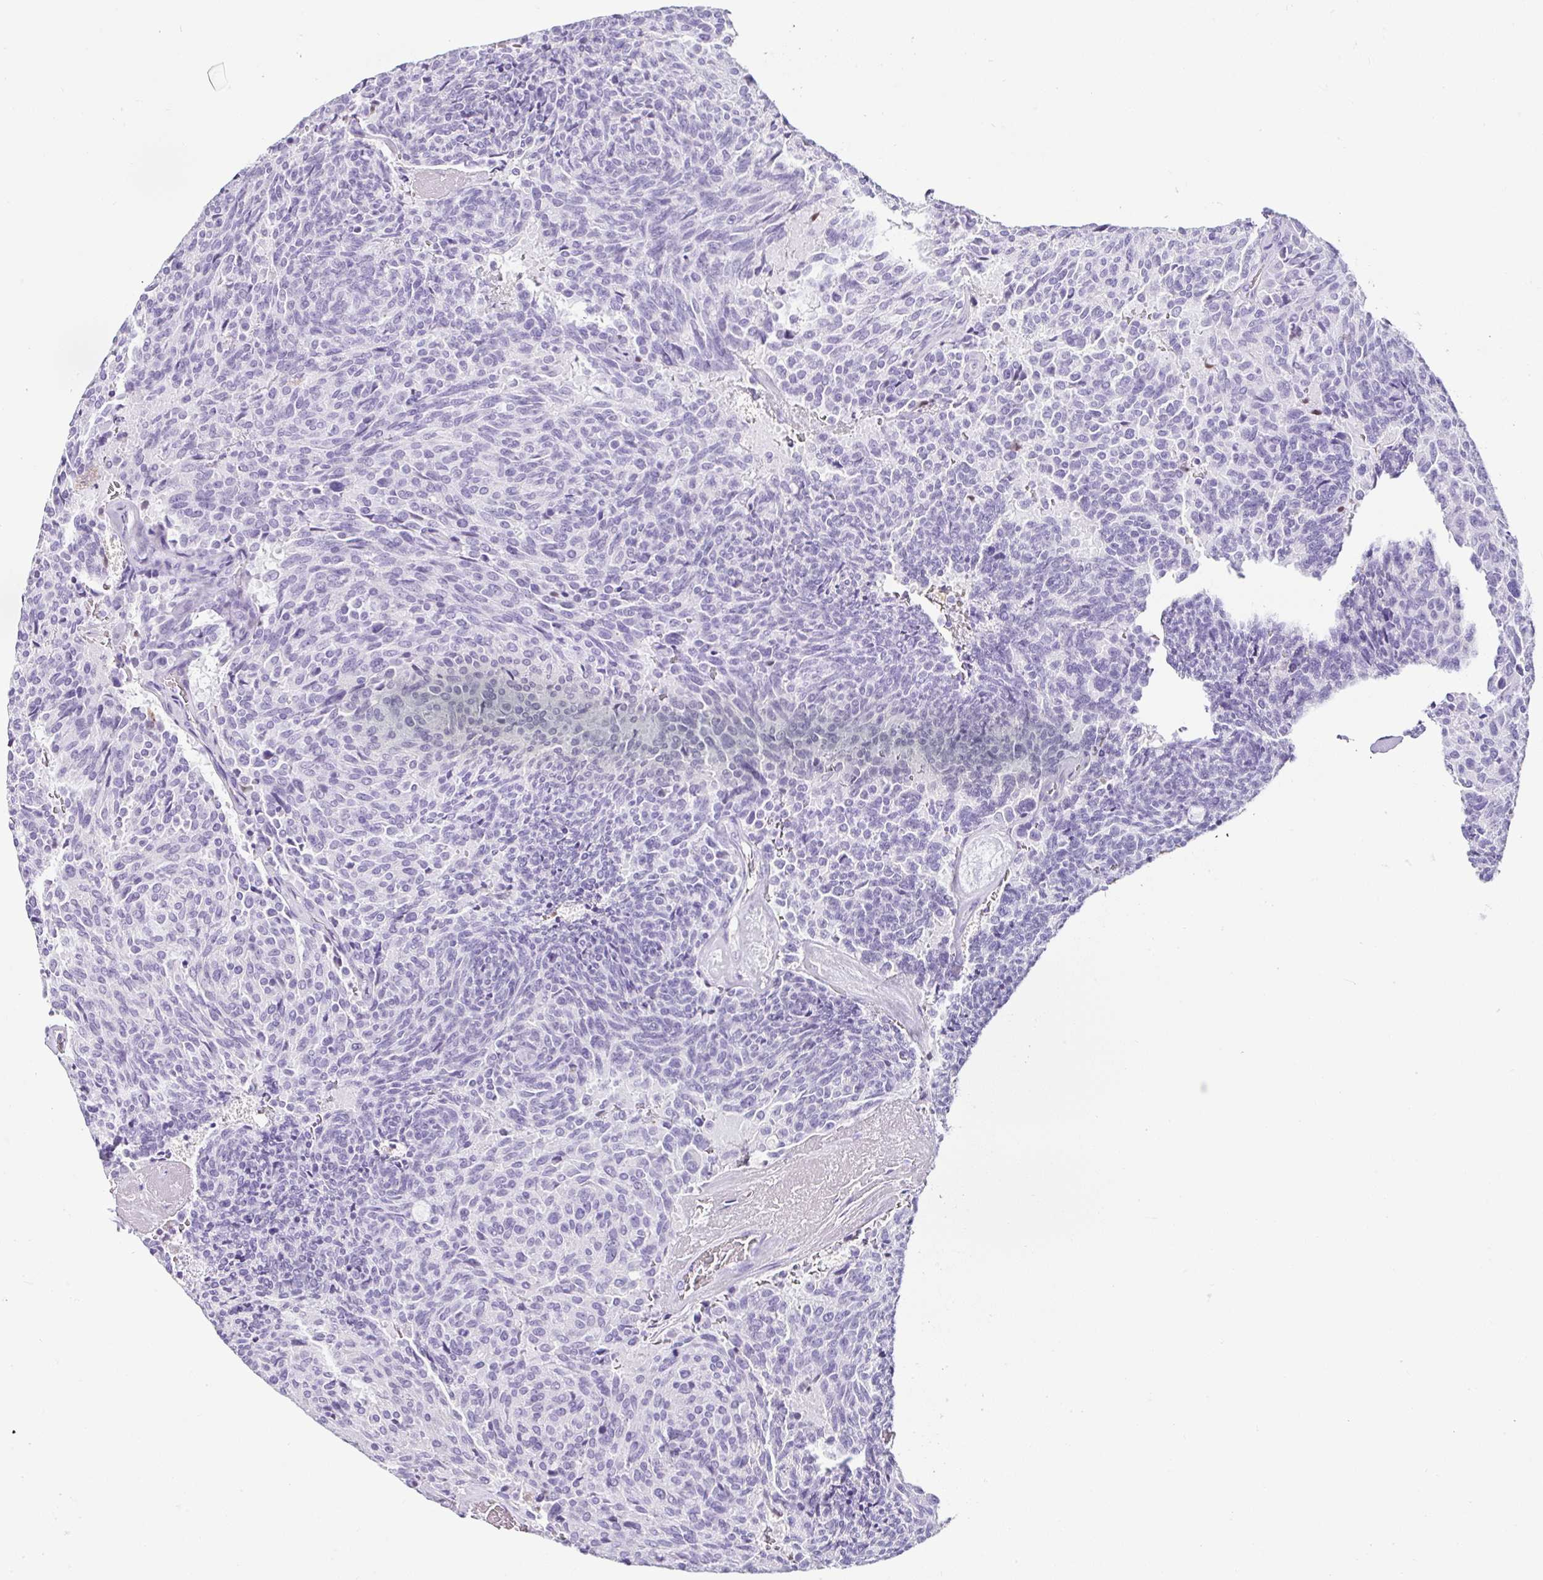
{"staining": {"intensity": "negative", "quantity": "none", "location": "none"}, "tissue": "carcinoid", "cell_type": "Tumor cells", "image_type": "cancer", "snomed": [{"axis": "morphology", "description": "Carcinoid, malignant, NOS"}, {"axis": "topography", "description": "Pancreas"}], "caption": "Immunohistochemistry (IHC) of human carcinoid reveals no staining in tumor cells.", "gene": "SERPINB3", "patient": {"sex": "female", "age": 54}}